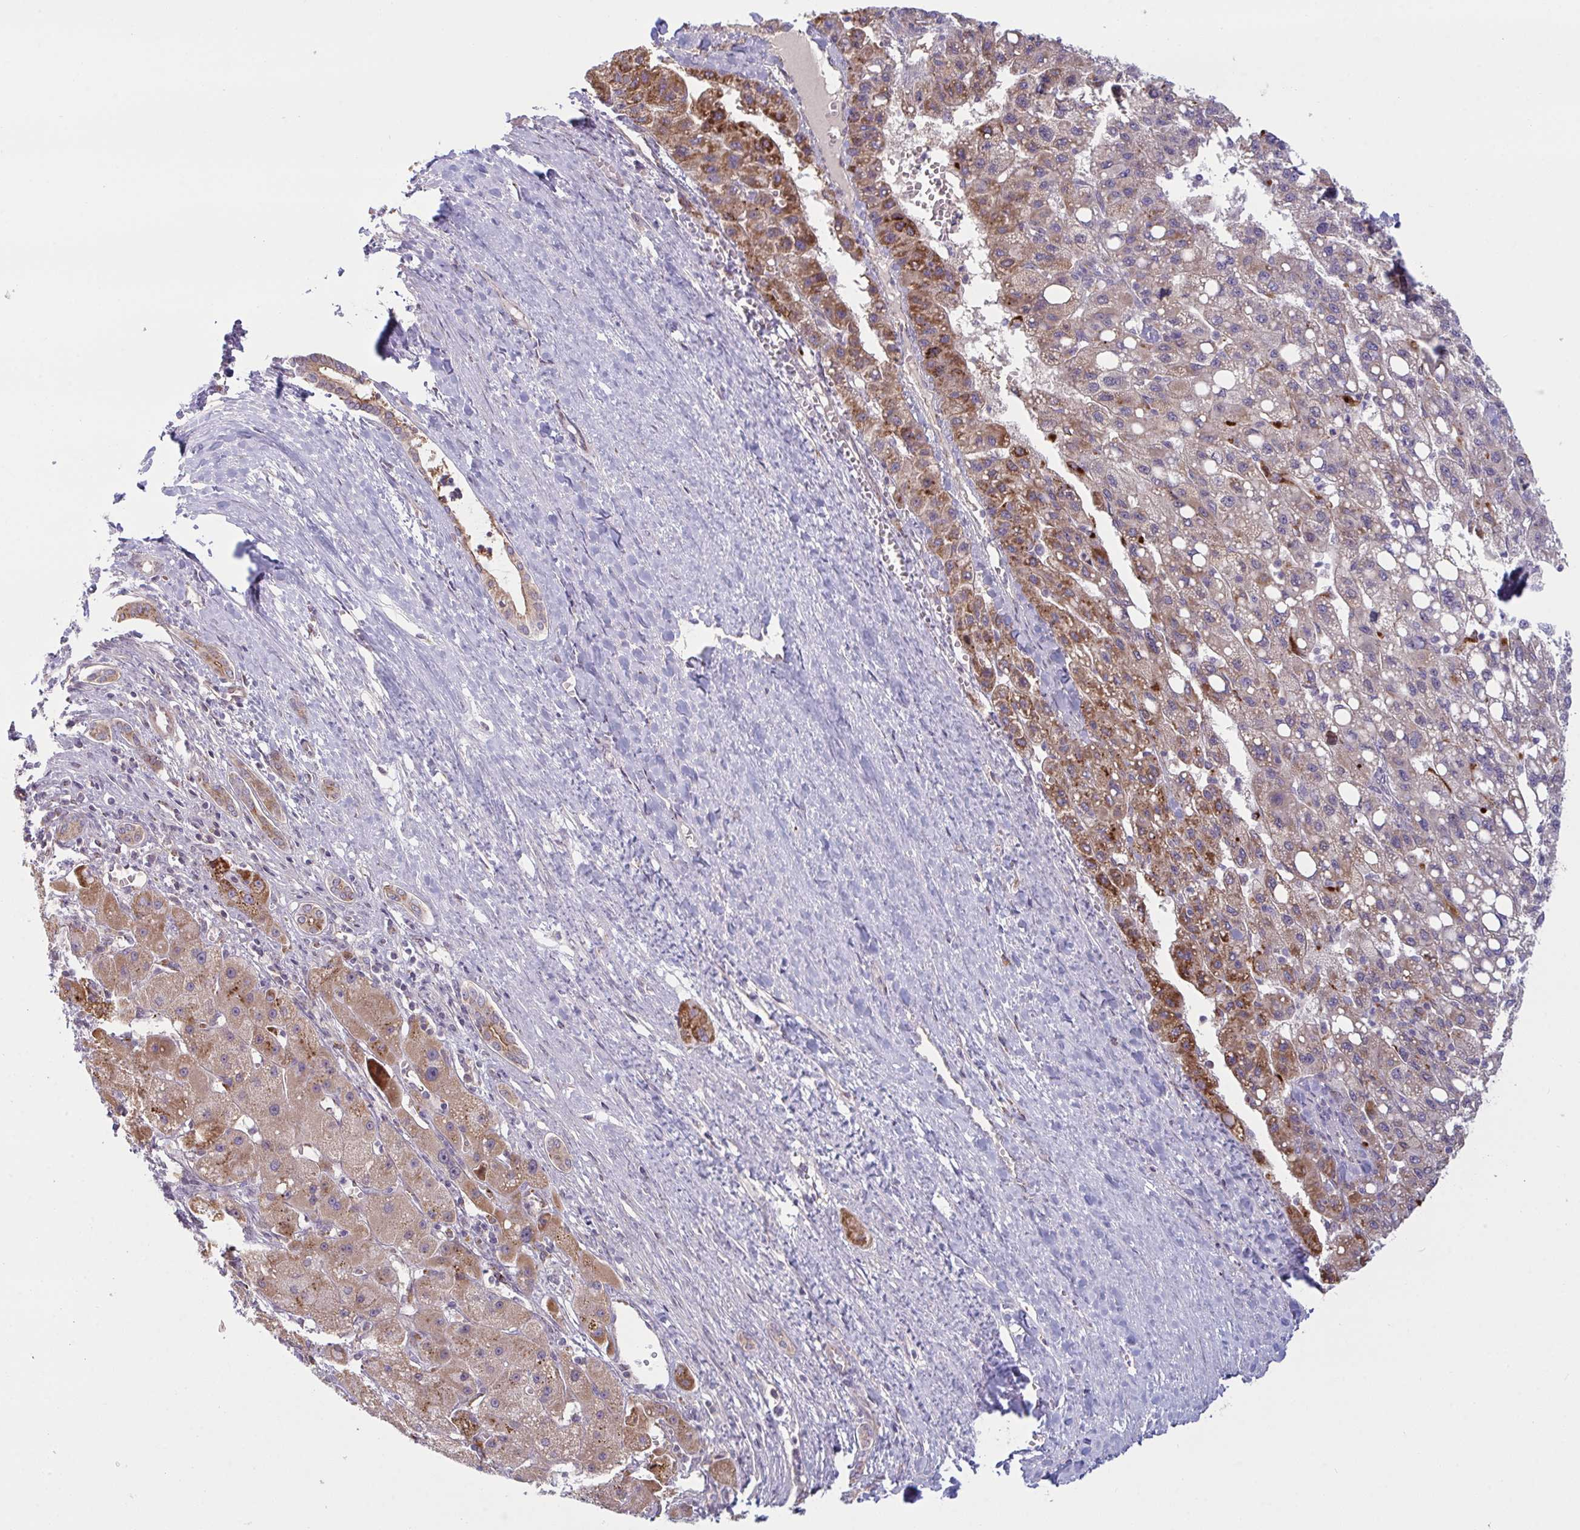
{"staining": {"intensity": "moderate", "quantity": ">75%", "location": "cytoplasmic/membranous"}, "tissue": "liver cancer", "cell_type": "Tumor cells", "image_type": "cancer", "snomed": [{"axis": "morphology", "description": "Carcinoma, Hepatocellular, NOS"}, {"axis": "topography", "description": "Liver"}], "caption": "Protein staining of liver cancer tissue displays moderate cytoplasmic/membranous positivity in about >75% of tumor cells.", "gene": "XAF1", "patient": {"sex": "female", "age": 82}}